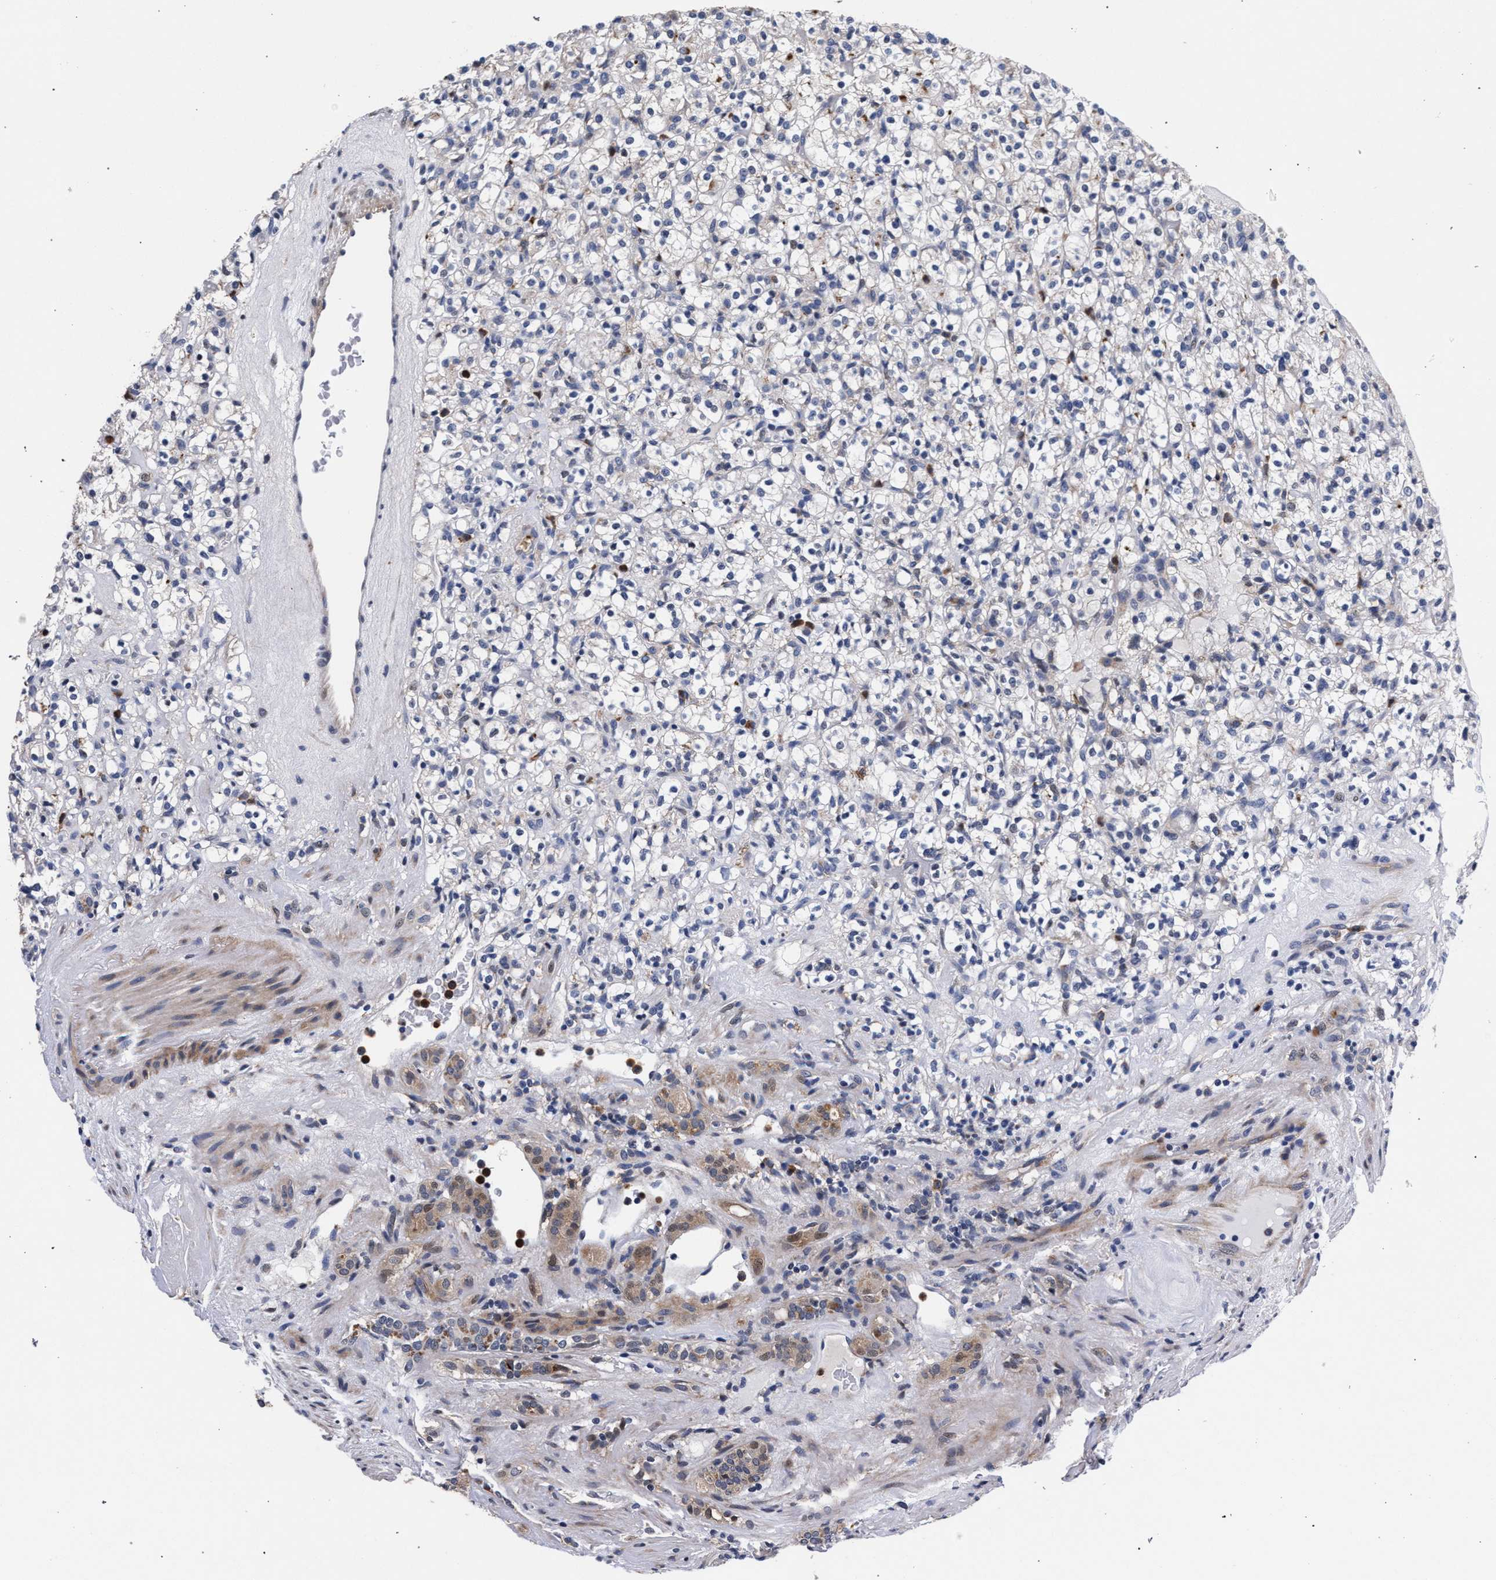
{"staining": {"intensity": "negative", "quantity": "none", "location": "none"}, "tissue": "renal cancer", "cell_type": "Tumor cells", "image_type": "cancer", "snomed": [{"axis": "morphology", "description": "Normal tissue, NOS"}, {"axis": "morphology", "description": "Adenocarcinoma, NOS"}, {"axis": "topography", "description": "Kidney"}], "caption": "DAB immunohistochemical staining of renal cancer (adenocarcinoma) displays no significant staining in tumor cells. The staining is performed using DAB (3,3'-diaminobenzidine) brown chromogen with nuclei counter-stained in using hematoxylin.", "gene": "ZNF462", "patient": {"sex": "female", "age": 72}}